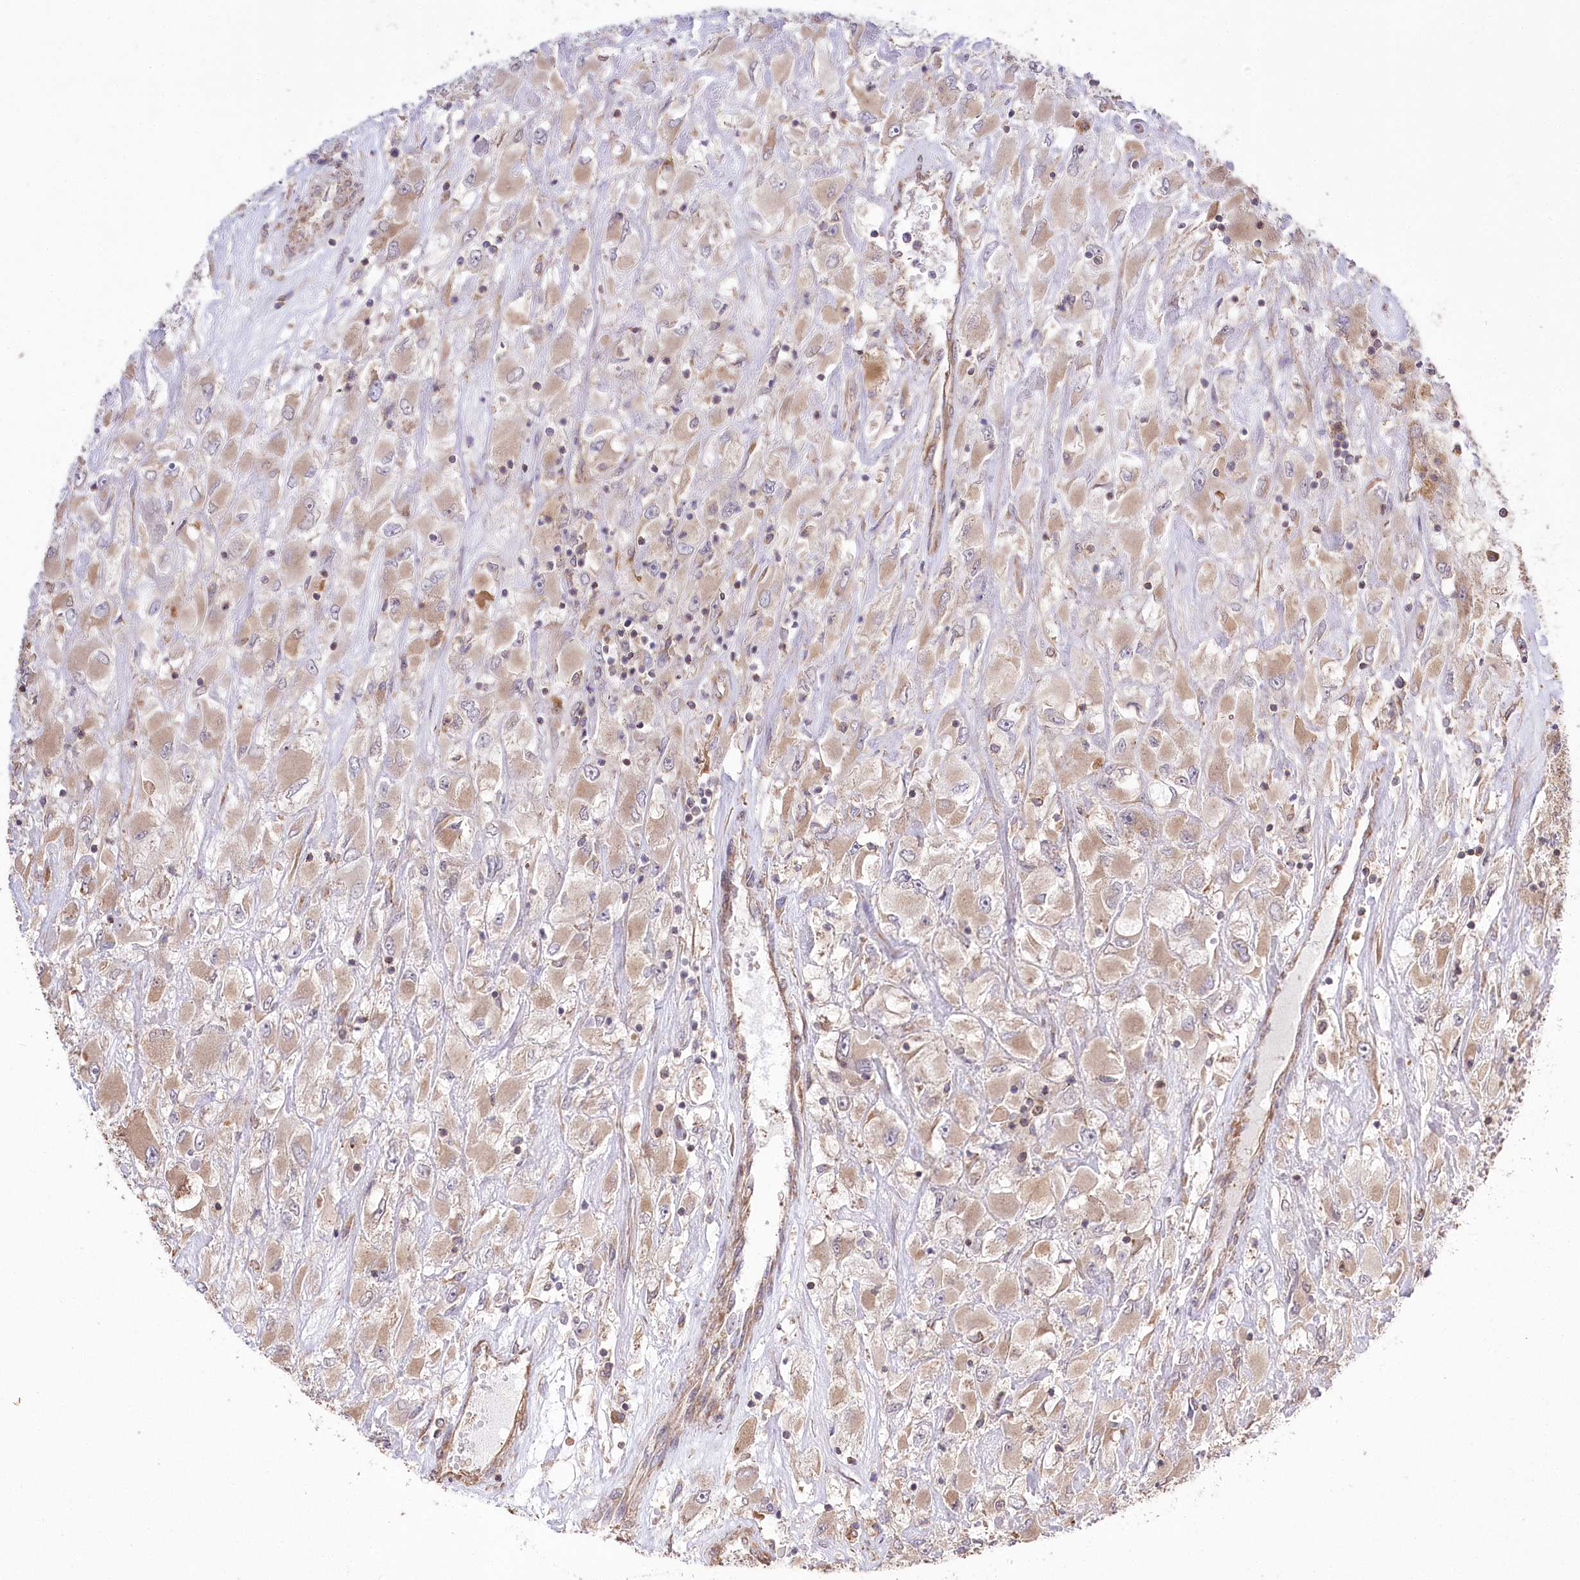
{"staining": {"intensity": "weak", "quantity": ">75%", "location": "cytoplasmic/membranous"}, "tissue": "renal cancer", "cell_type": "Tumor cells", "image_type": "cancer", "snomed": [{"axis": "morphology", "description": "Adenocarcinoma, NOS"}, {"axis": "topography", "description": "Kidney"}], "caption": "This image displays immunohistochemistry (IHC) staining of human renal adenocarcinoma, with low weak cytoplasmic/membranous expression in approximately >75% of tumor cells.", "gene": "PRSS53", "patient": {"sex": "female", "age": 52}}